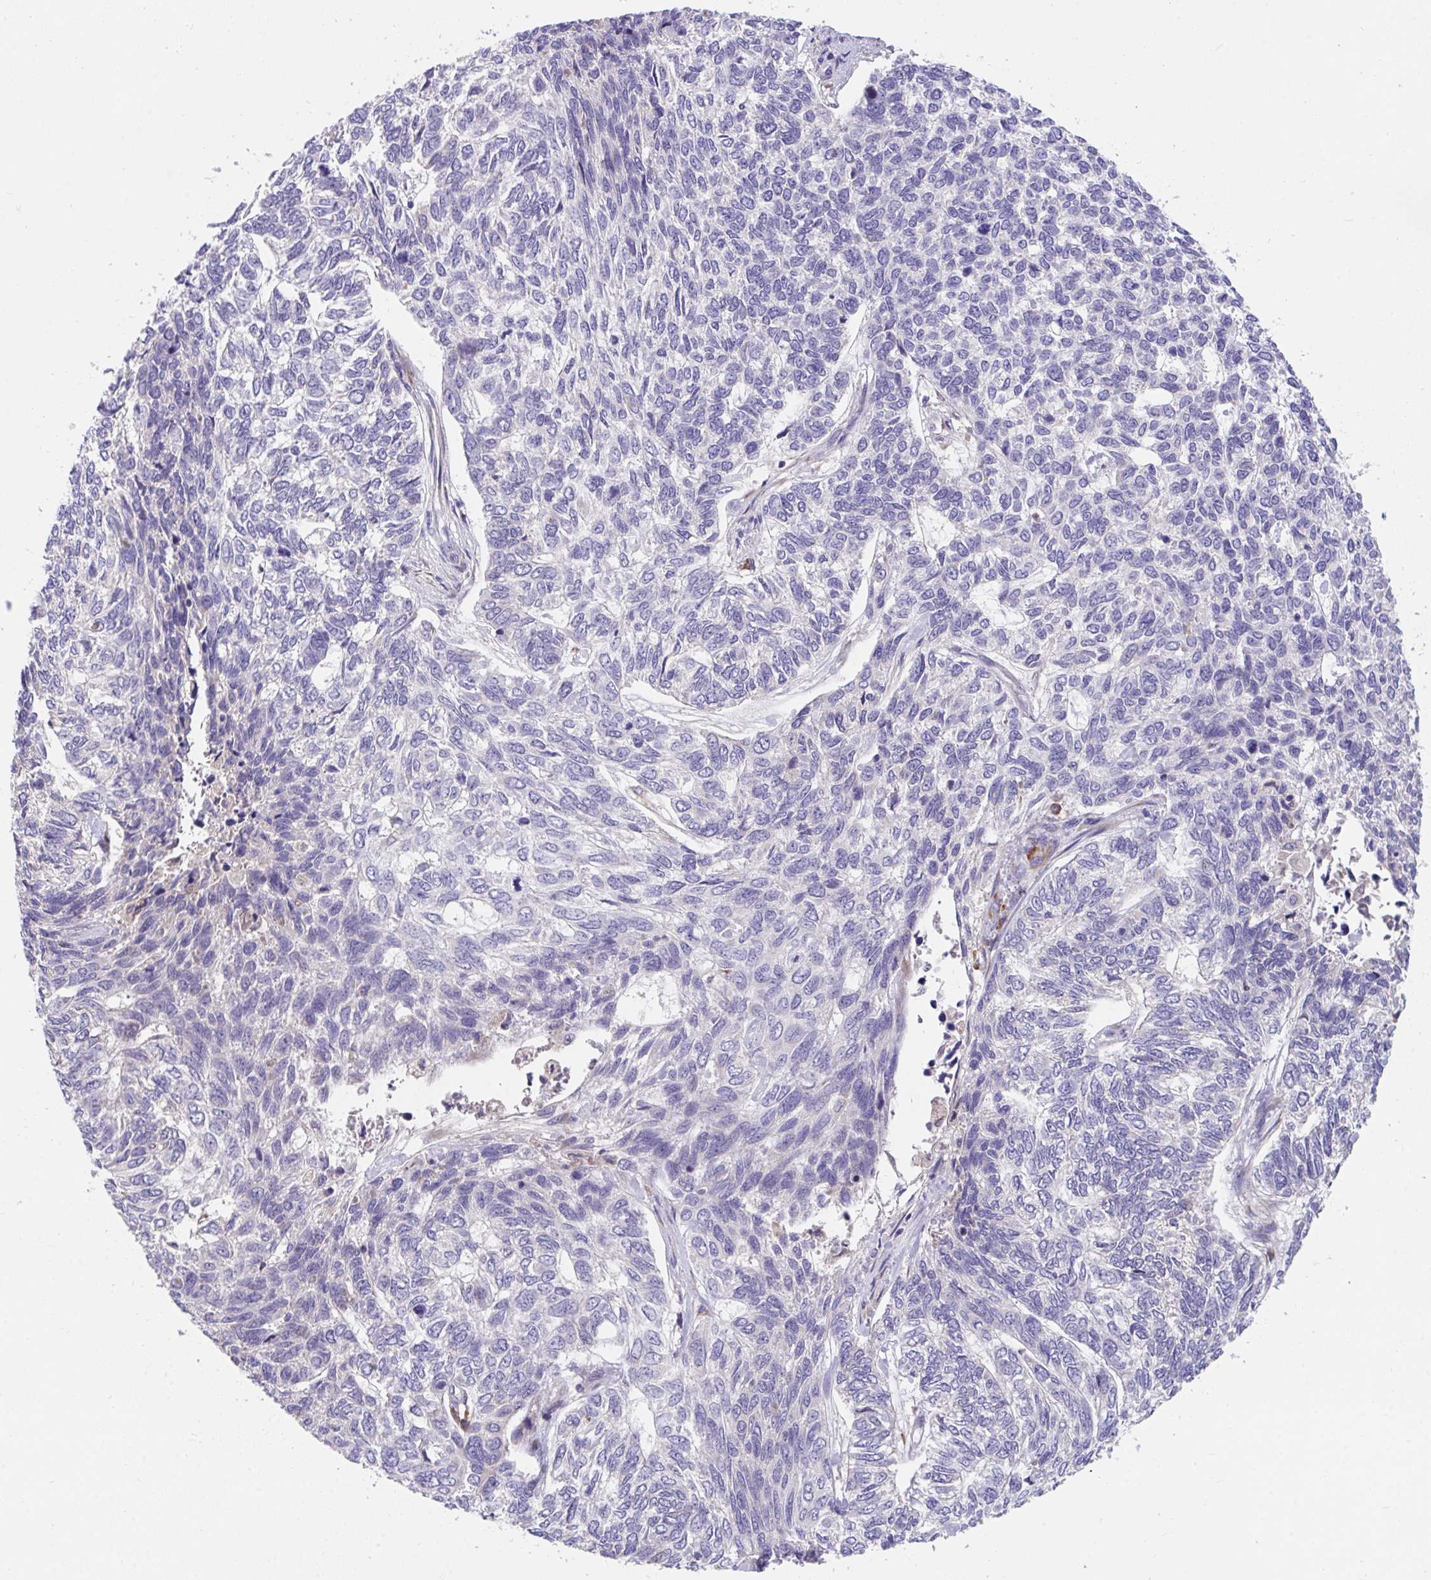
{"staining": {"intensity": "negative", "quantity": "none", "location": "none"}, "tissue": "skin cancer", "cell_type": "Tumor cells", "image_type": "cancer", "snomed": [{"axis": "morphology", "description": "Basal cell carcinoma"}, {"axis": "topography", "description": "Skin"}], "caption": "Tumor cells show no significant protein expression in skin cancer. (Stains: DAB immunohistochemistry with hematoxylin counter stain, Microscopy: brightfield microscopy at high magnification).", "gene": "SUSD4", "patient": {"sex": "female", "age": 65}}